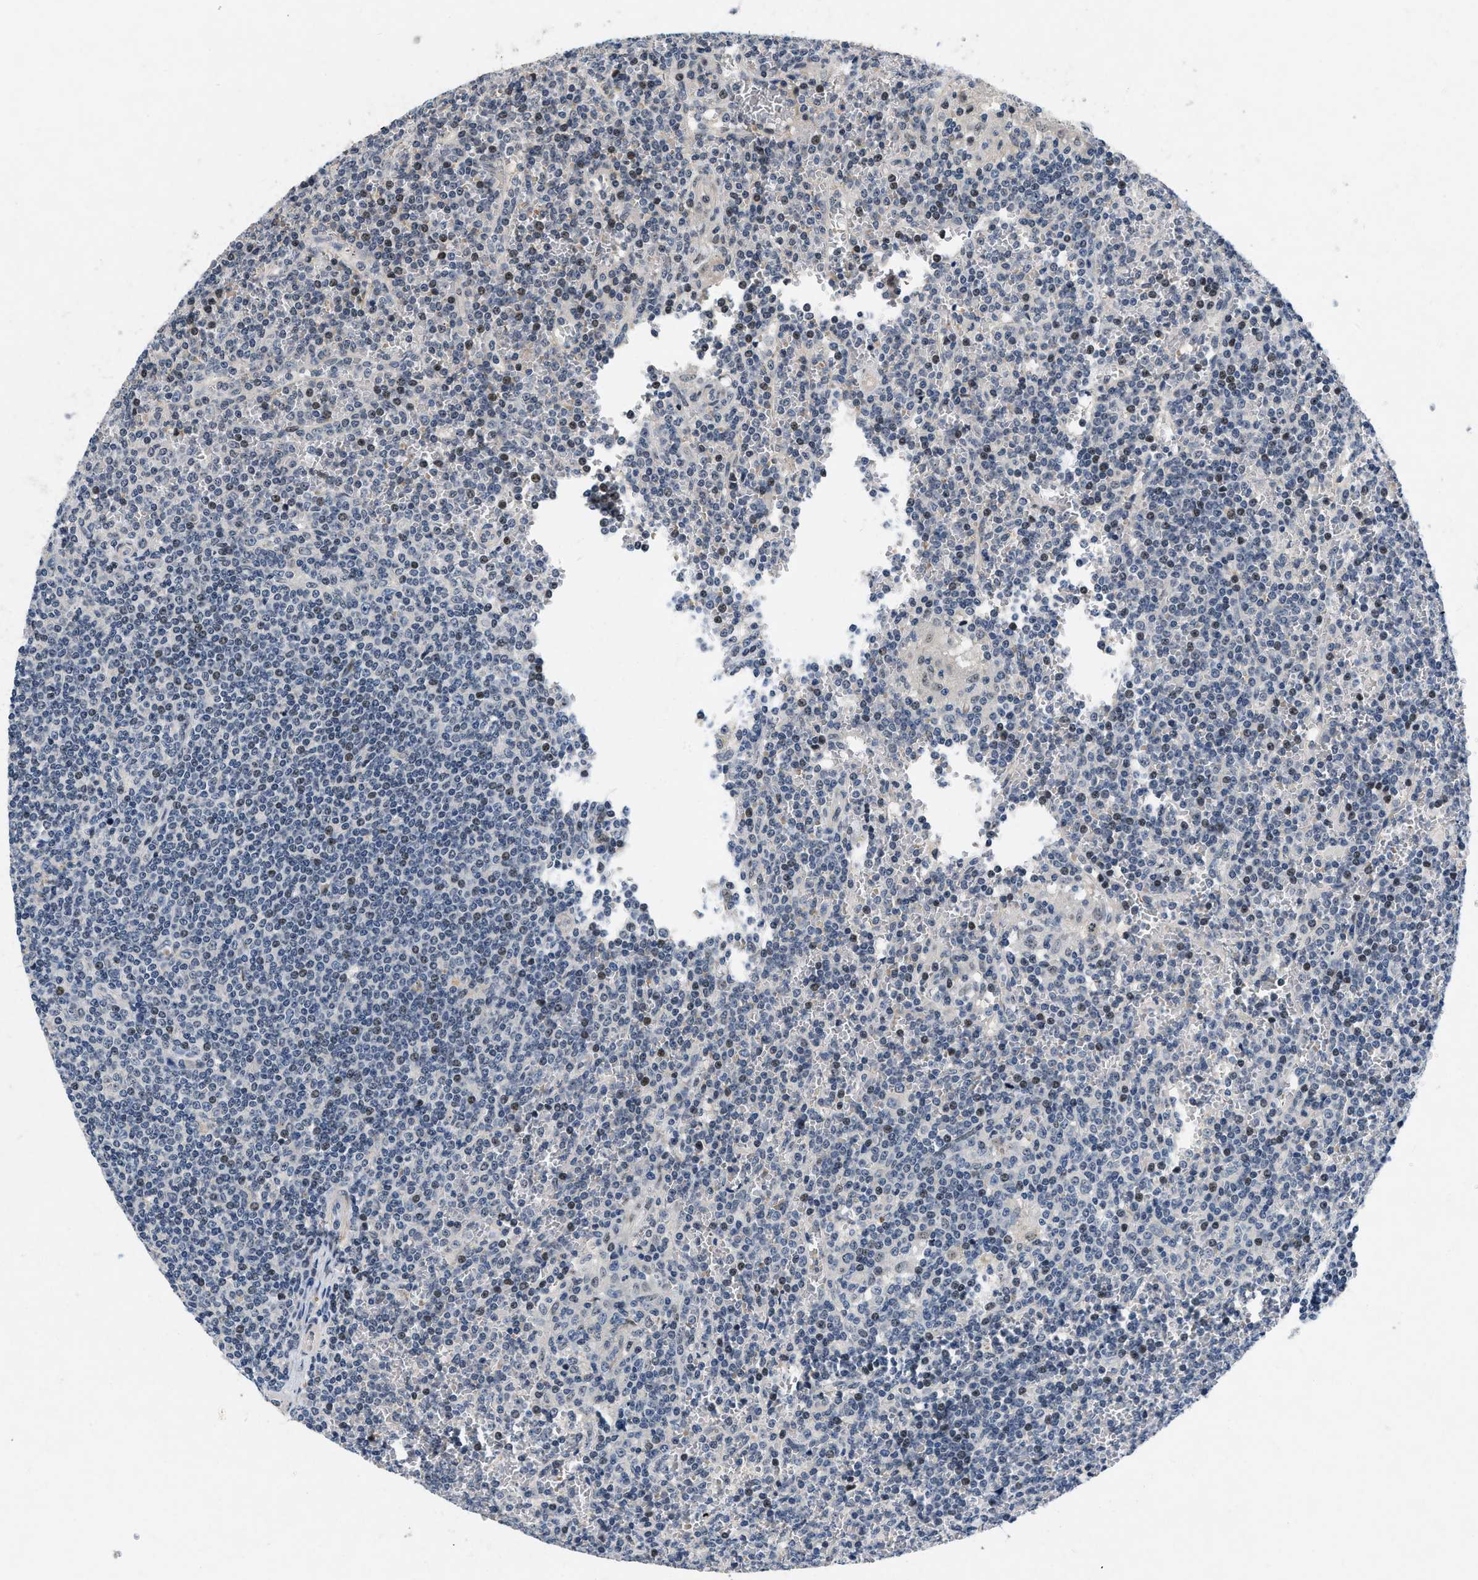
{"staining": {"intensity": "weak", "quantity": "25%-75%", "location": "nuclear"}, "tissue": "lymphoma", "cell_type": "Tumor cells", "image_type": "cancer", "snomed": [{"axis": "morphology", "description": "Malignant lymphoma, non-Hodgkin's type, Low grade"}, {"axis": "topography", "description": "Spleen"}], "caption": "This image shows immunohistochemistry staining of lymphoma, with low weak nuclear expression in about 25%-75% of tumor cells.", "gene": "VIP", "patient": {"sex": "female", "age": 19}}